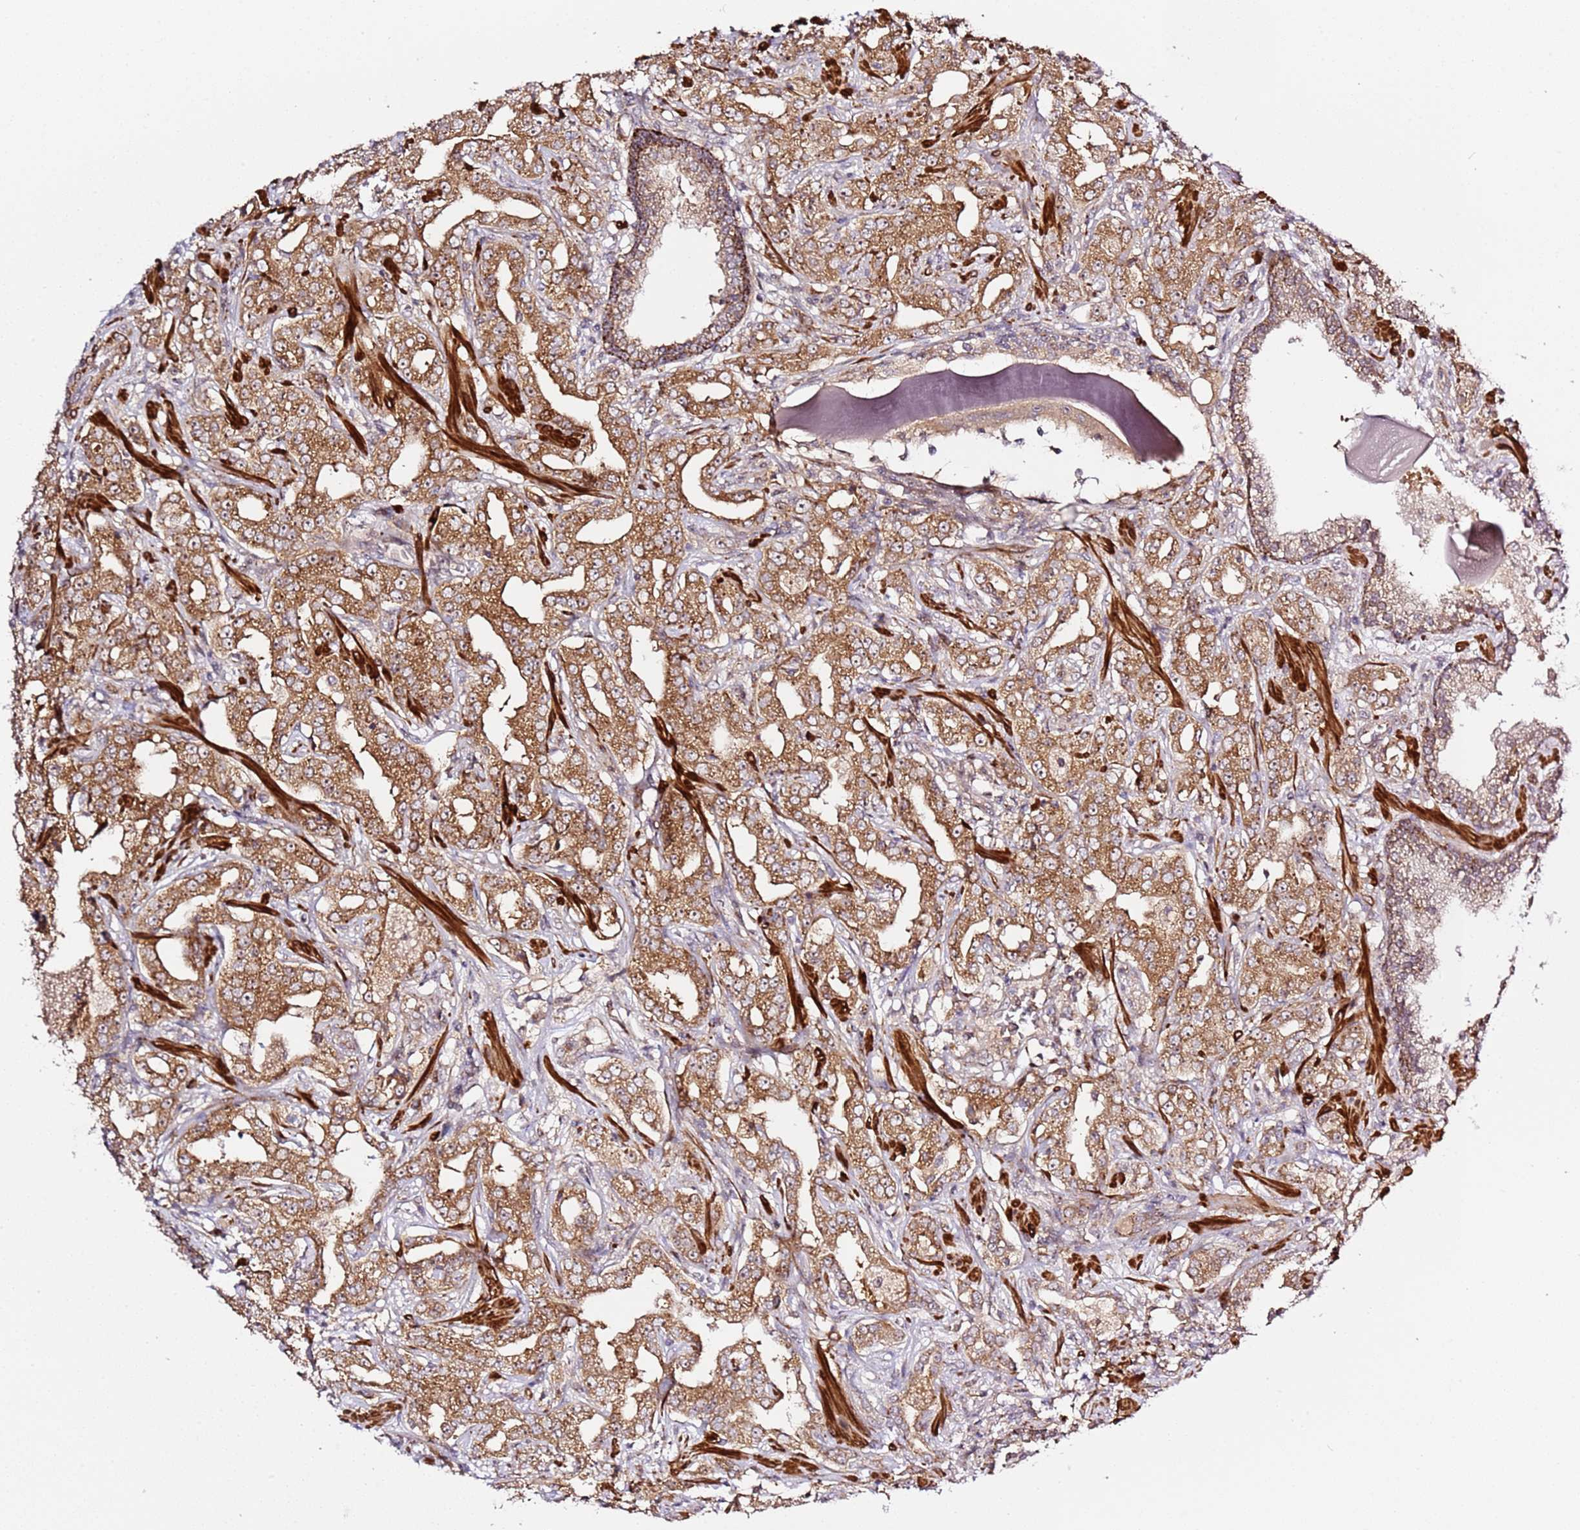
{"staining": {"intensity": "moderate", "quantity": ">75%", "location": "cytoplasmic/membranous"}, "tissue": "prostate cancer", "cell_type": "Tumor cells", "image_type": "cancer", "snomed": [{"axis": "morphology", "description": "Adenocarcinoma, High grade"}, {"axis": "topography", "description": "Prostate"}], "caption": "Adenocarcinoma (high-grade) (prostate) tissue demonstrates moderate cytoplasmic/membranous expression in approximately >75% of tumor cells, visualized by immunohistochemistry.", "gene": "PVRIG", "patient": {"sex": "male", "age": 63}}